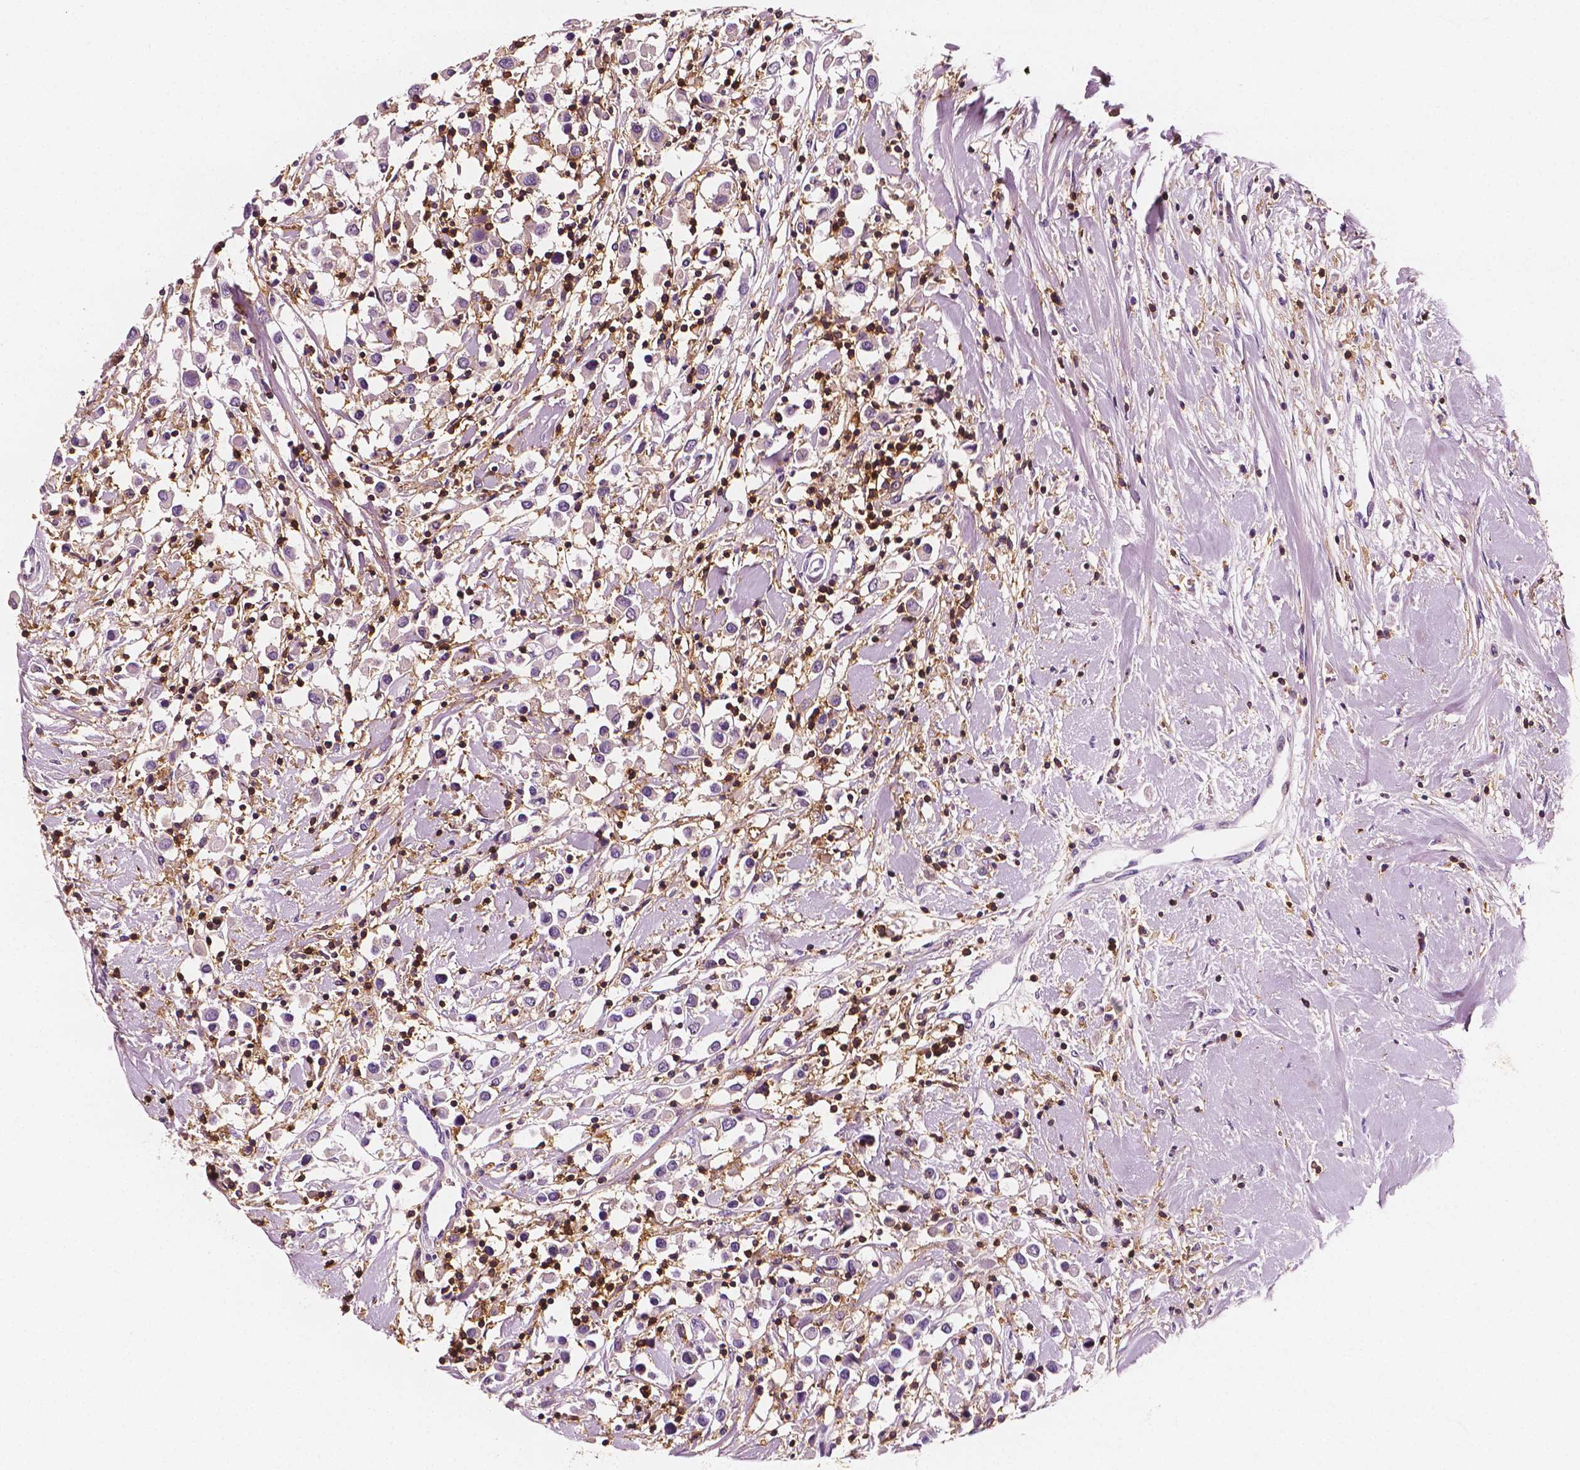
{"staining": {"intensity": "negative", "quantity": "none", "location": "none"}, "tissue": "breast cancer", "cell_type": "Tumor cells", "image_type": "cancer", "snomed": [{"axis": "morphology", "description": "Duct carcinoma"}, {"axis": "topography", "description": "Breast"}], "caption": "Protein analysis of breast intraductal carcinoma reveals no significant positivity in tumor cells.", "gene": "PTPRC", "patient": {"sex": "female", "age": 61}}